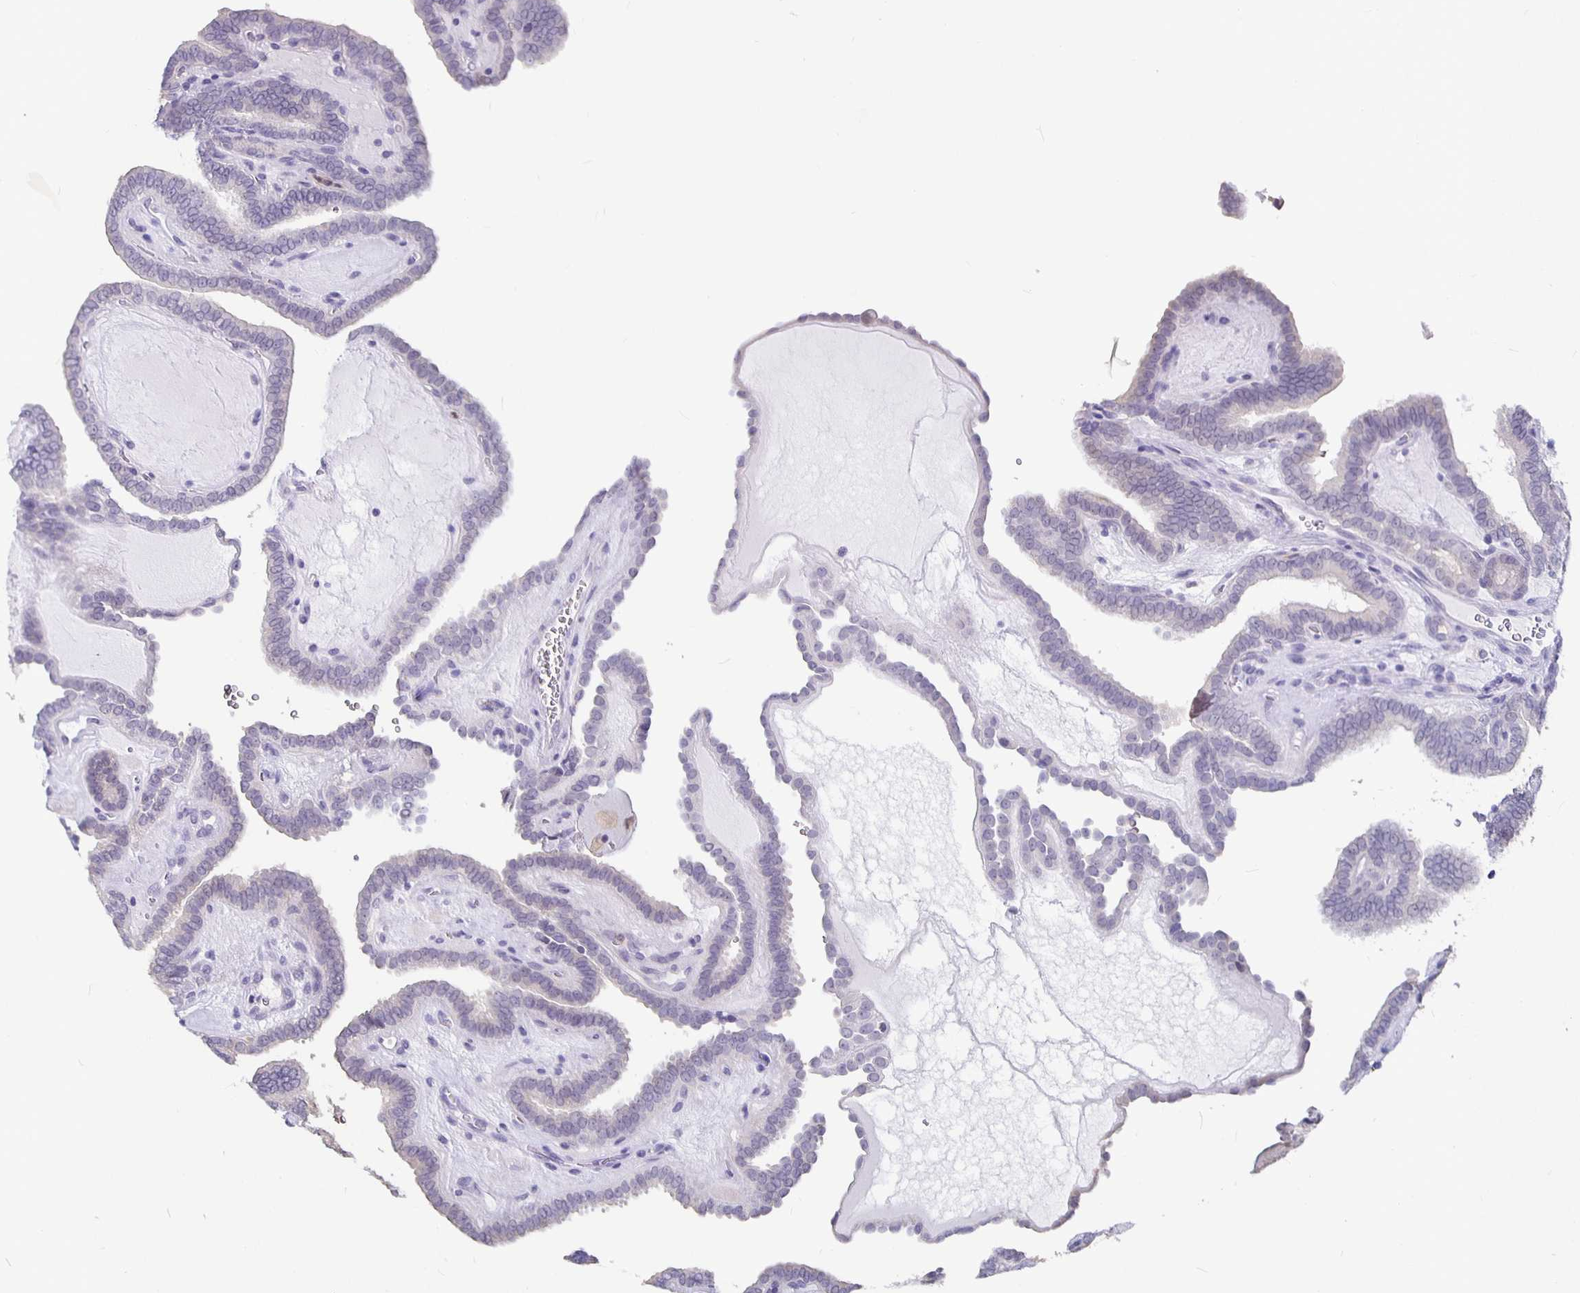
{"staining": {"intensity": "negative", "quantity": "none", "location": "none"}, "tissue": "thyroid cancer", "cell_type": "Tumor cells", "image_type": "cancer", "snomed": [{"axis": "morphology", "description": "Papillary adenocarcinoma, NOS"}, {"axis": "topography", "description": "Thyroid gland"}], "caption": "Photomicrograph shows no protein positivity in tumor cells of thyroid cancer tissue.", "gene": "GPX4", "patient": {"sex": "female", "age": 21}}